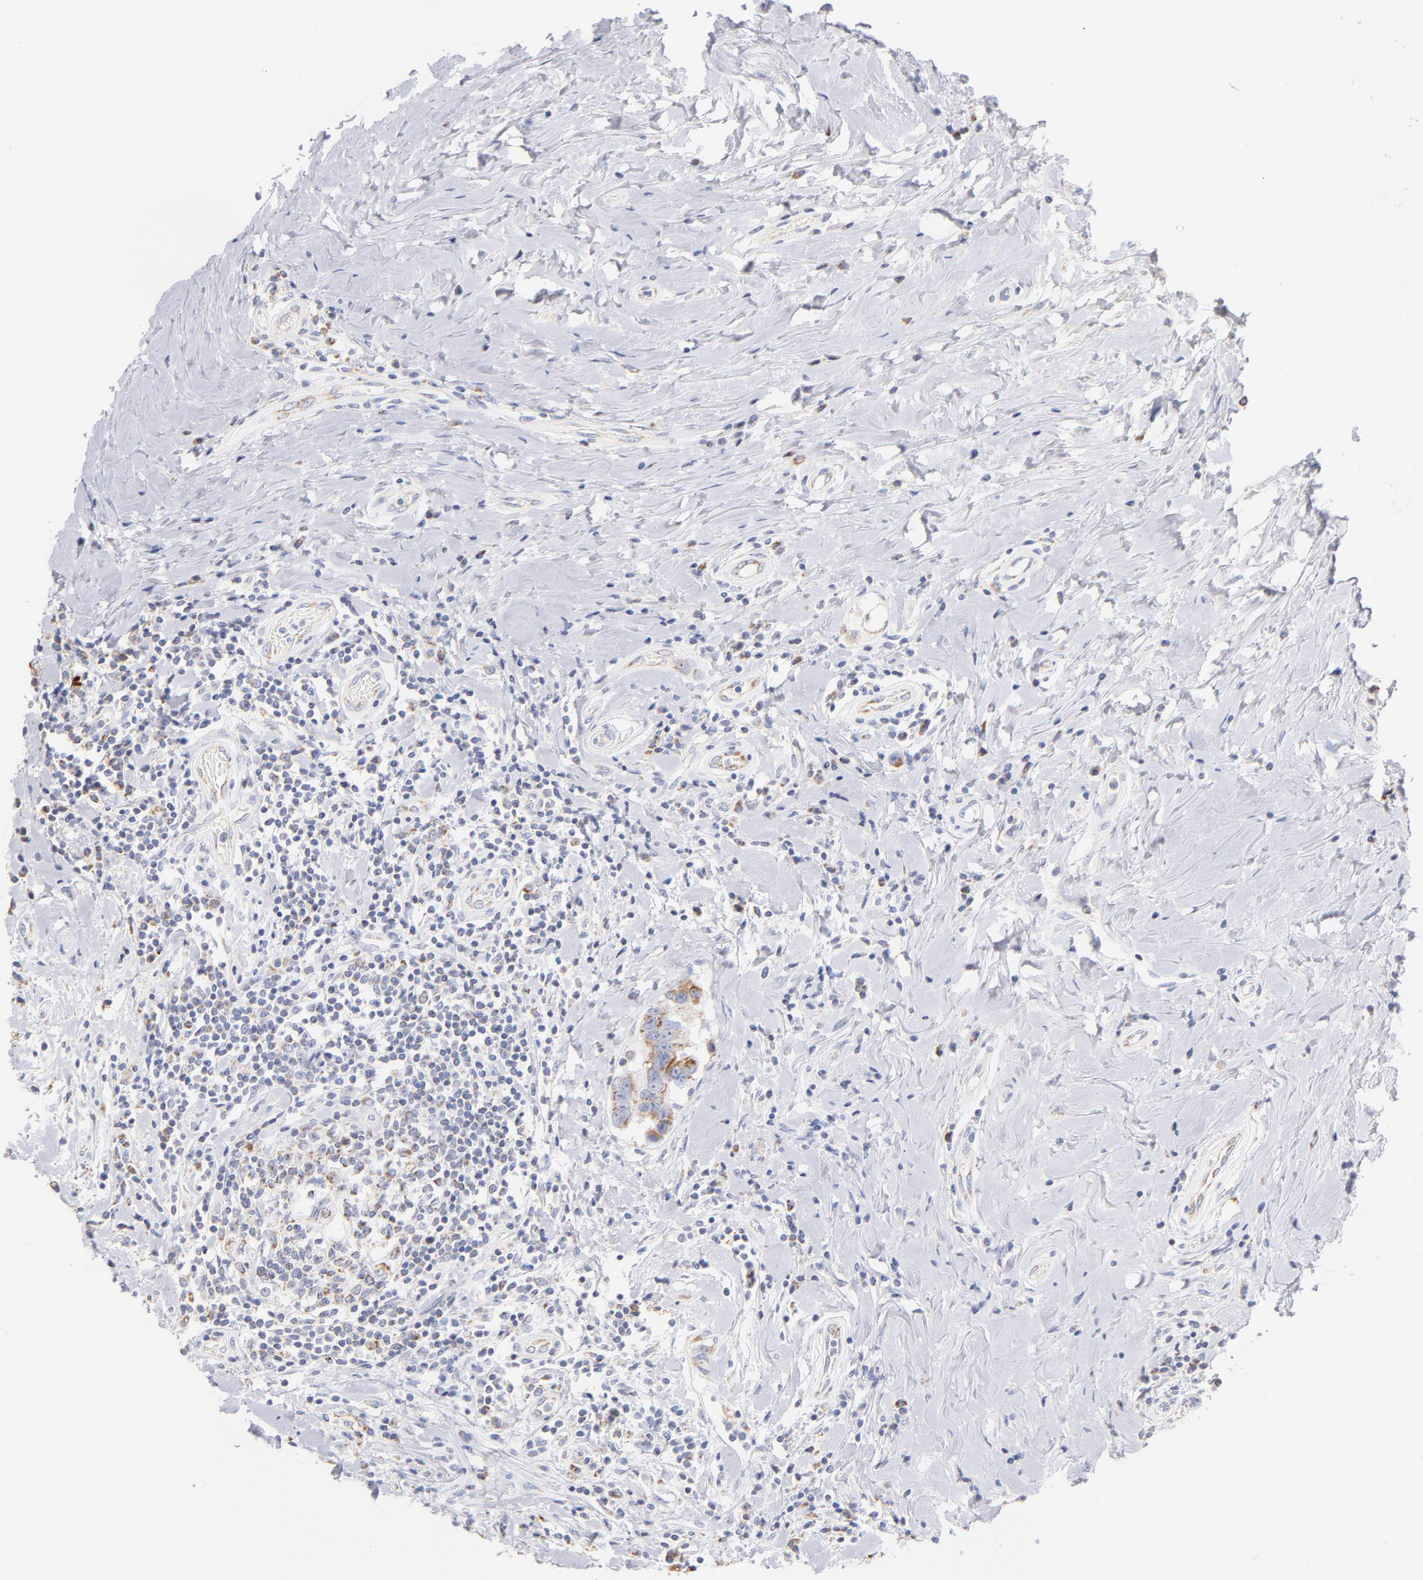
{"staining": {"intensity": "moderate", "quantity": ">75%", "location": "cytoplasmic/membranous"}, "tissue": "breast cancer", "cell_type": "Tumor cells", "image_type": "cancer", "snomed": [{"axis": "morphology", "description": "Duct carcinoma"}, {"axis": "topography", "description": "Breast"}], "caption": "Breast cancer (intraductal carcinoma) was stained to show a protein in brown. There is medium levels of moderate cytoplasmic/membranous expression in about >75% of tumor cells. The protein of interest is stained brown, and the nuclei are stained in blue (DAB (3,3'-diaminobenzidine) IHC with brightfield microscopy, high magnification).", "gene": "AIFM1", "patient": {"sex": "female", "age": 27}}